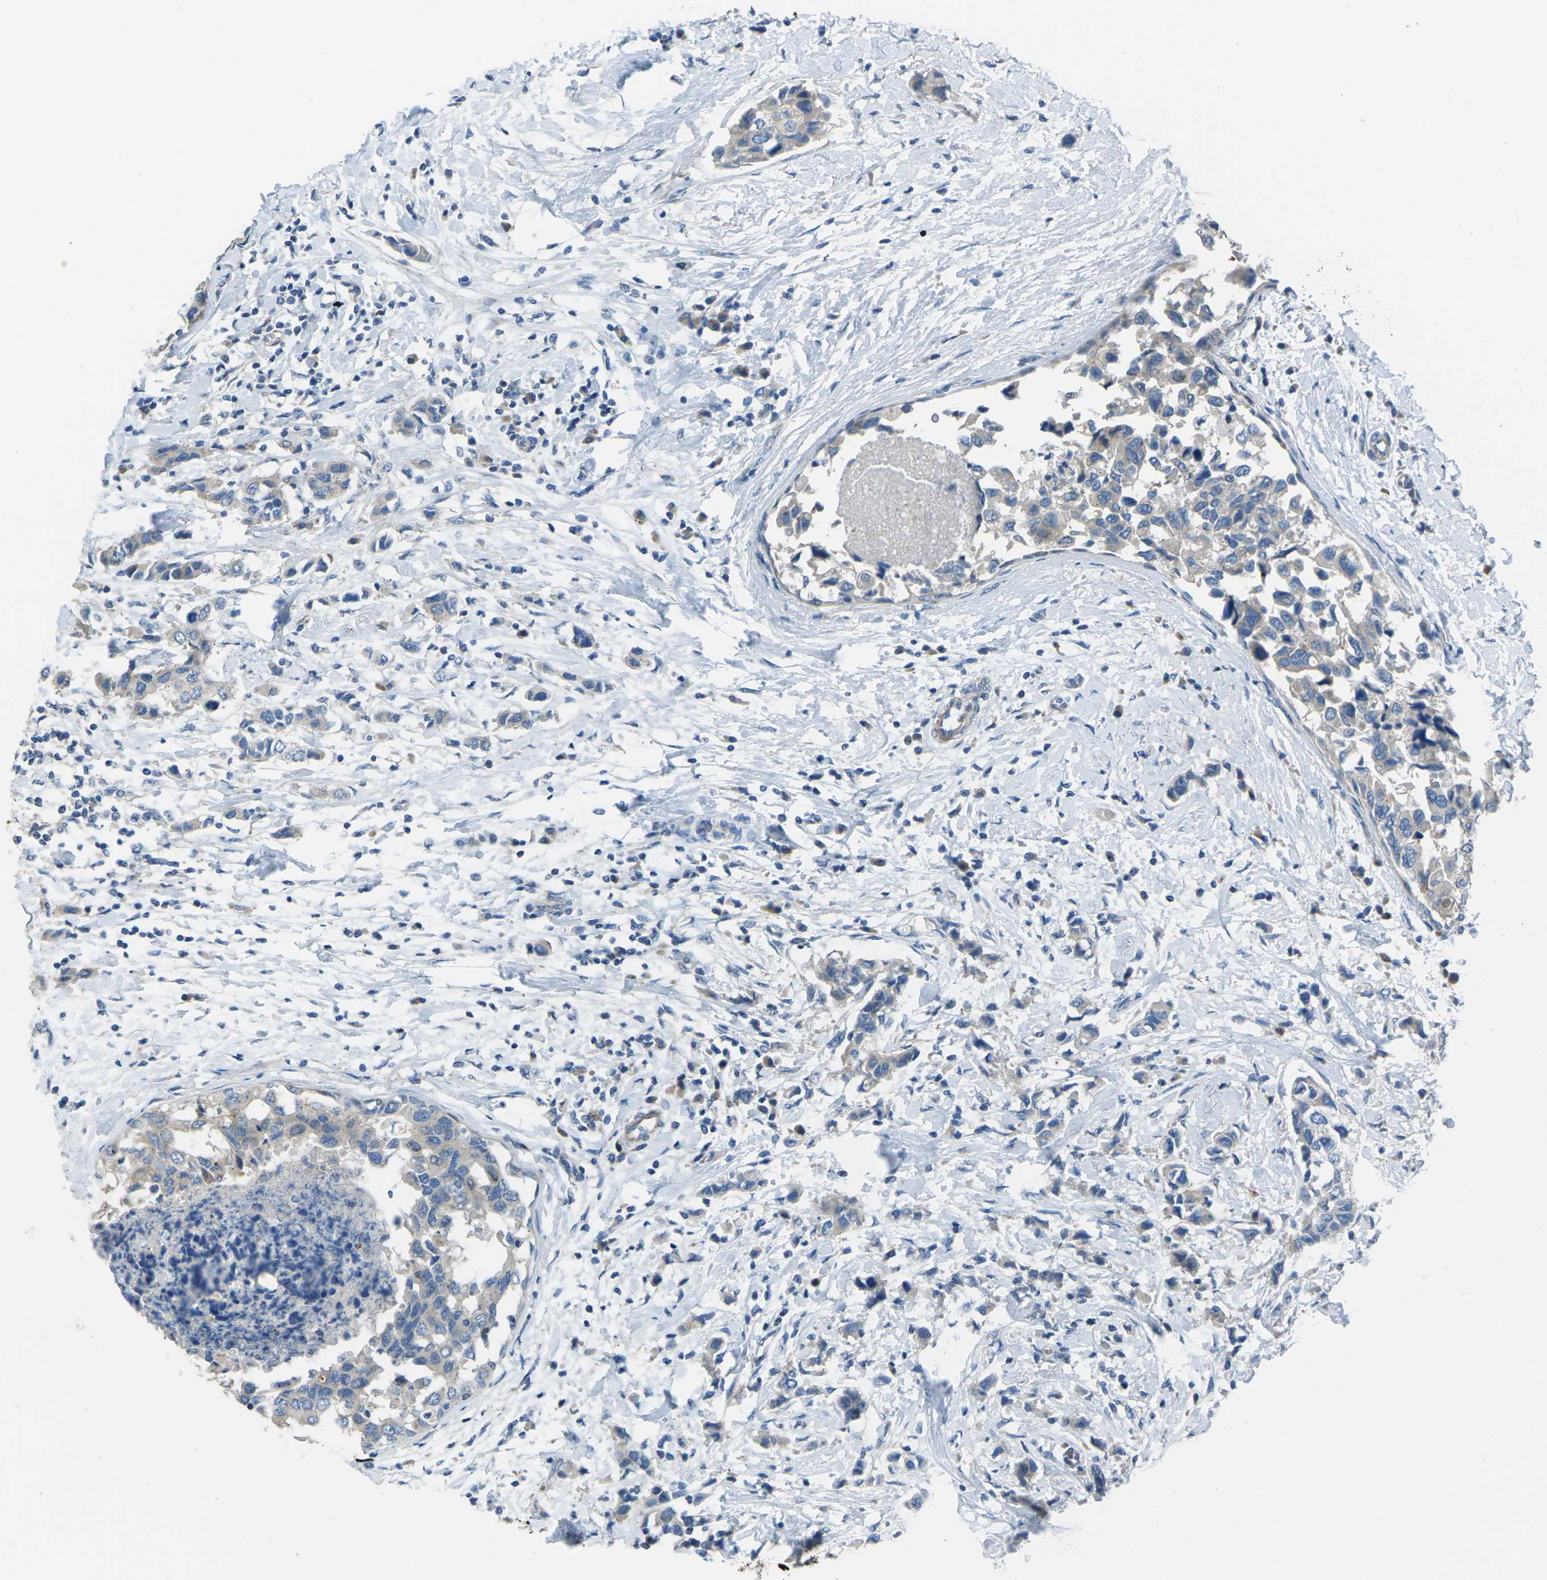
{"staining": {"intensity": "weak", "quantity": "25%-75%", "location": "cytoplasmic/membranous"}, "tissue": "breast cancer", "cell_type": "Tumor cells", "image_type": "cancer", "snomed": [{"axis": "morphology", "description": "Normal tissue, NOS"}, {"axis": "morphology", "description": "Duct carcinoma"}, {"axis": "topography", "description": "Breast"}], "caption": "Protein staining shows weak cytoplasmic/membranous staining in about 25%-75% of tumor cells in intraductal carcinoma (breast).", "gene": "EDNRA", "patient": {"sex": "female", "age": 50}}